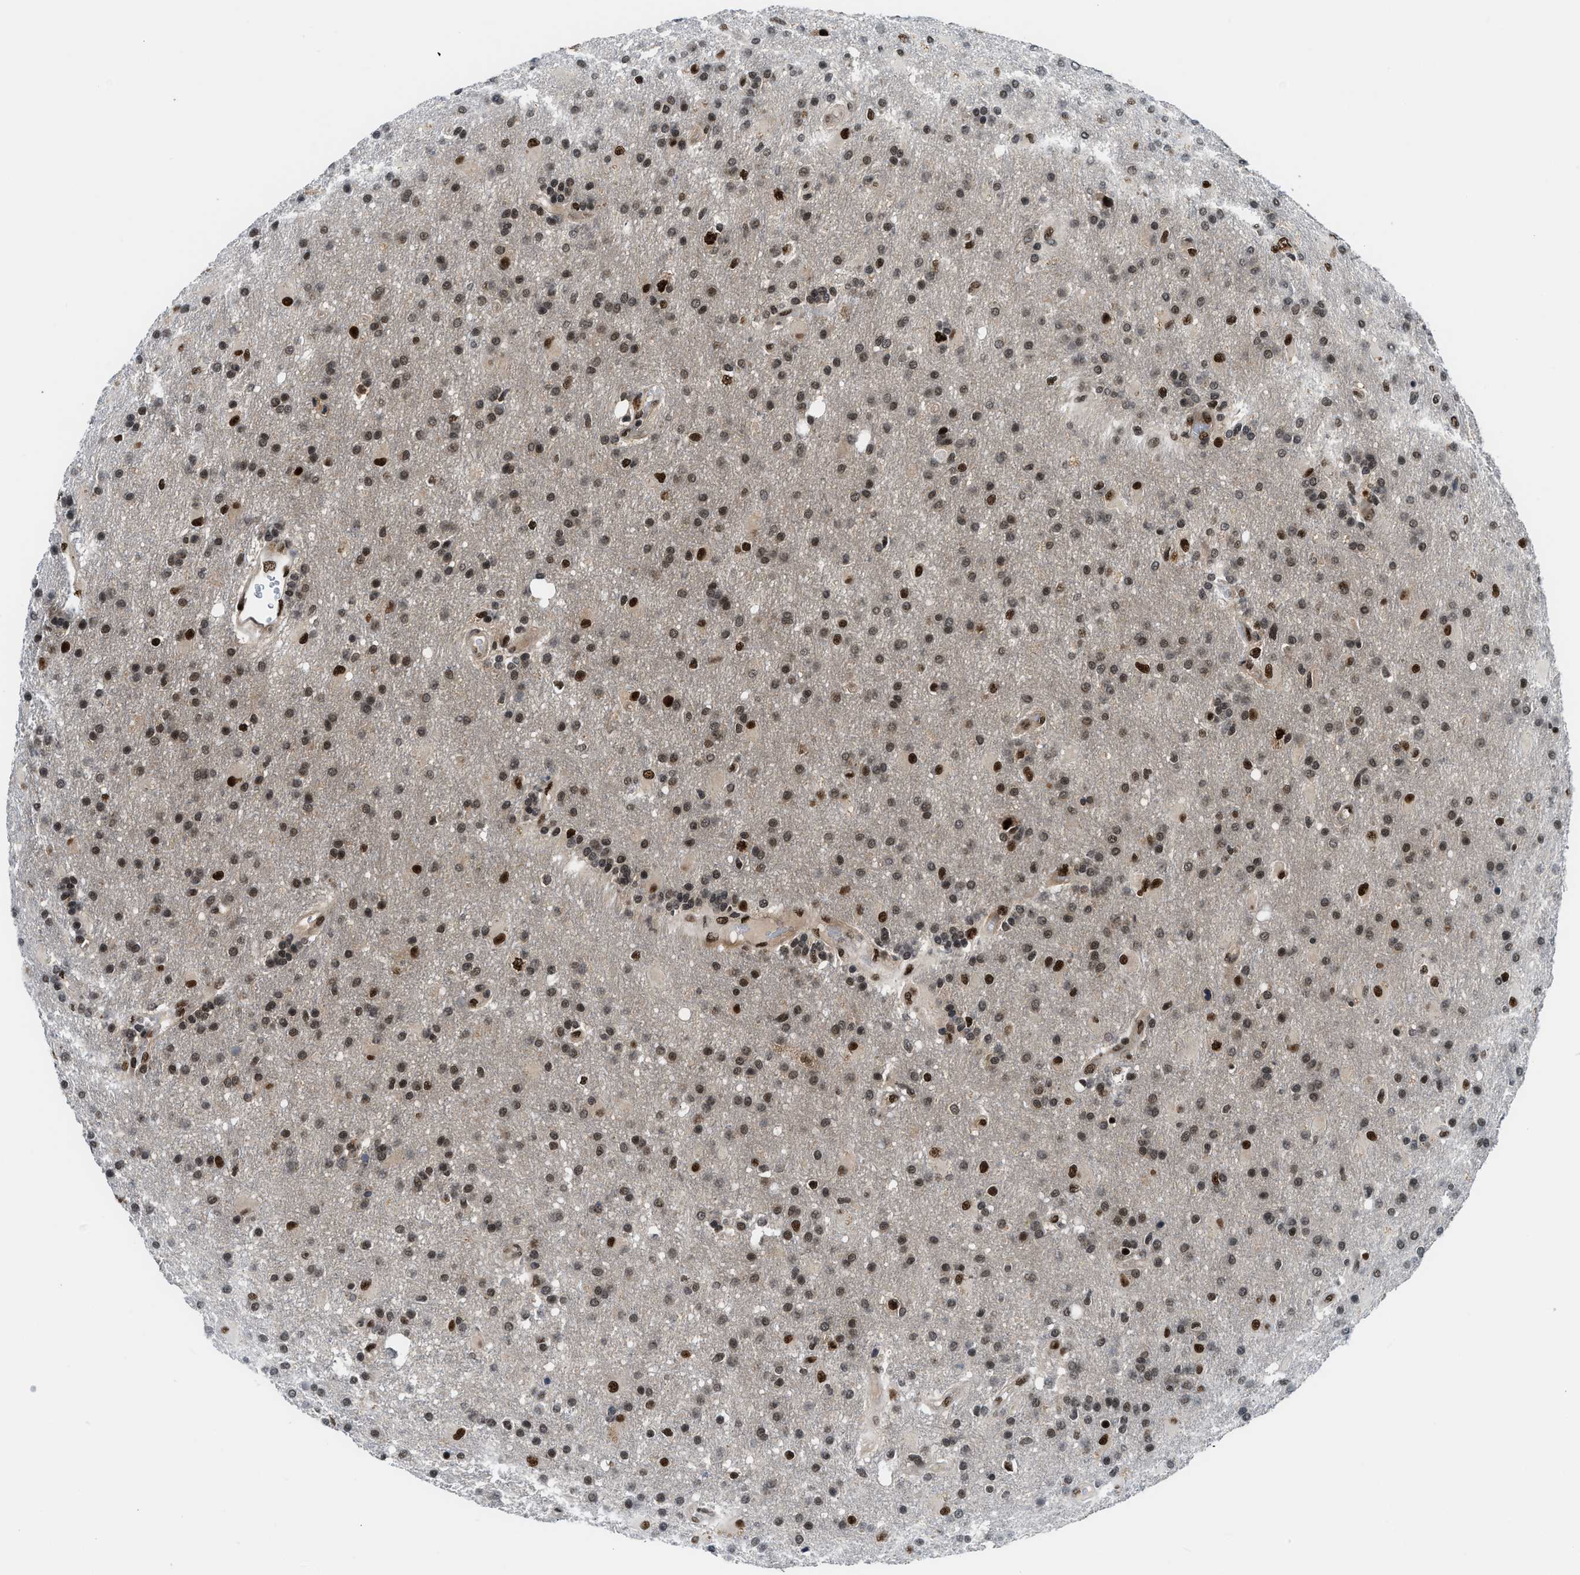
{"staining": {"intensity": "strong", "quantity": ">75%", "location": "nuclear"}, "tissue": "glioma", "cell_type": "Tumor cells", "image_type": "cancer", "snomed": [{"axis": "morphology", "description": "Glioma, malignant, High grade"}, {"axis": "topography", "description": "Brain"}], "caption": "Immunohistochemical staining of human glioma demonstrates high levels of strong nuclear positivity in about >75% of tumor cells. The staining was performed using DAB (3,3'-diaminobenzidine) to visualize the protein expression in brown, while the nuclei were stained in blue with hematoxylin (Magnification: 20x).", "gene": "NCOA1", "patient": {"sex": "male", "age": 72}}